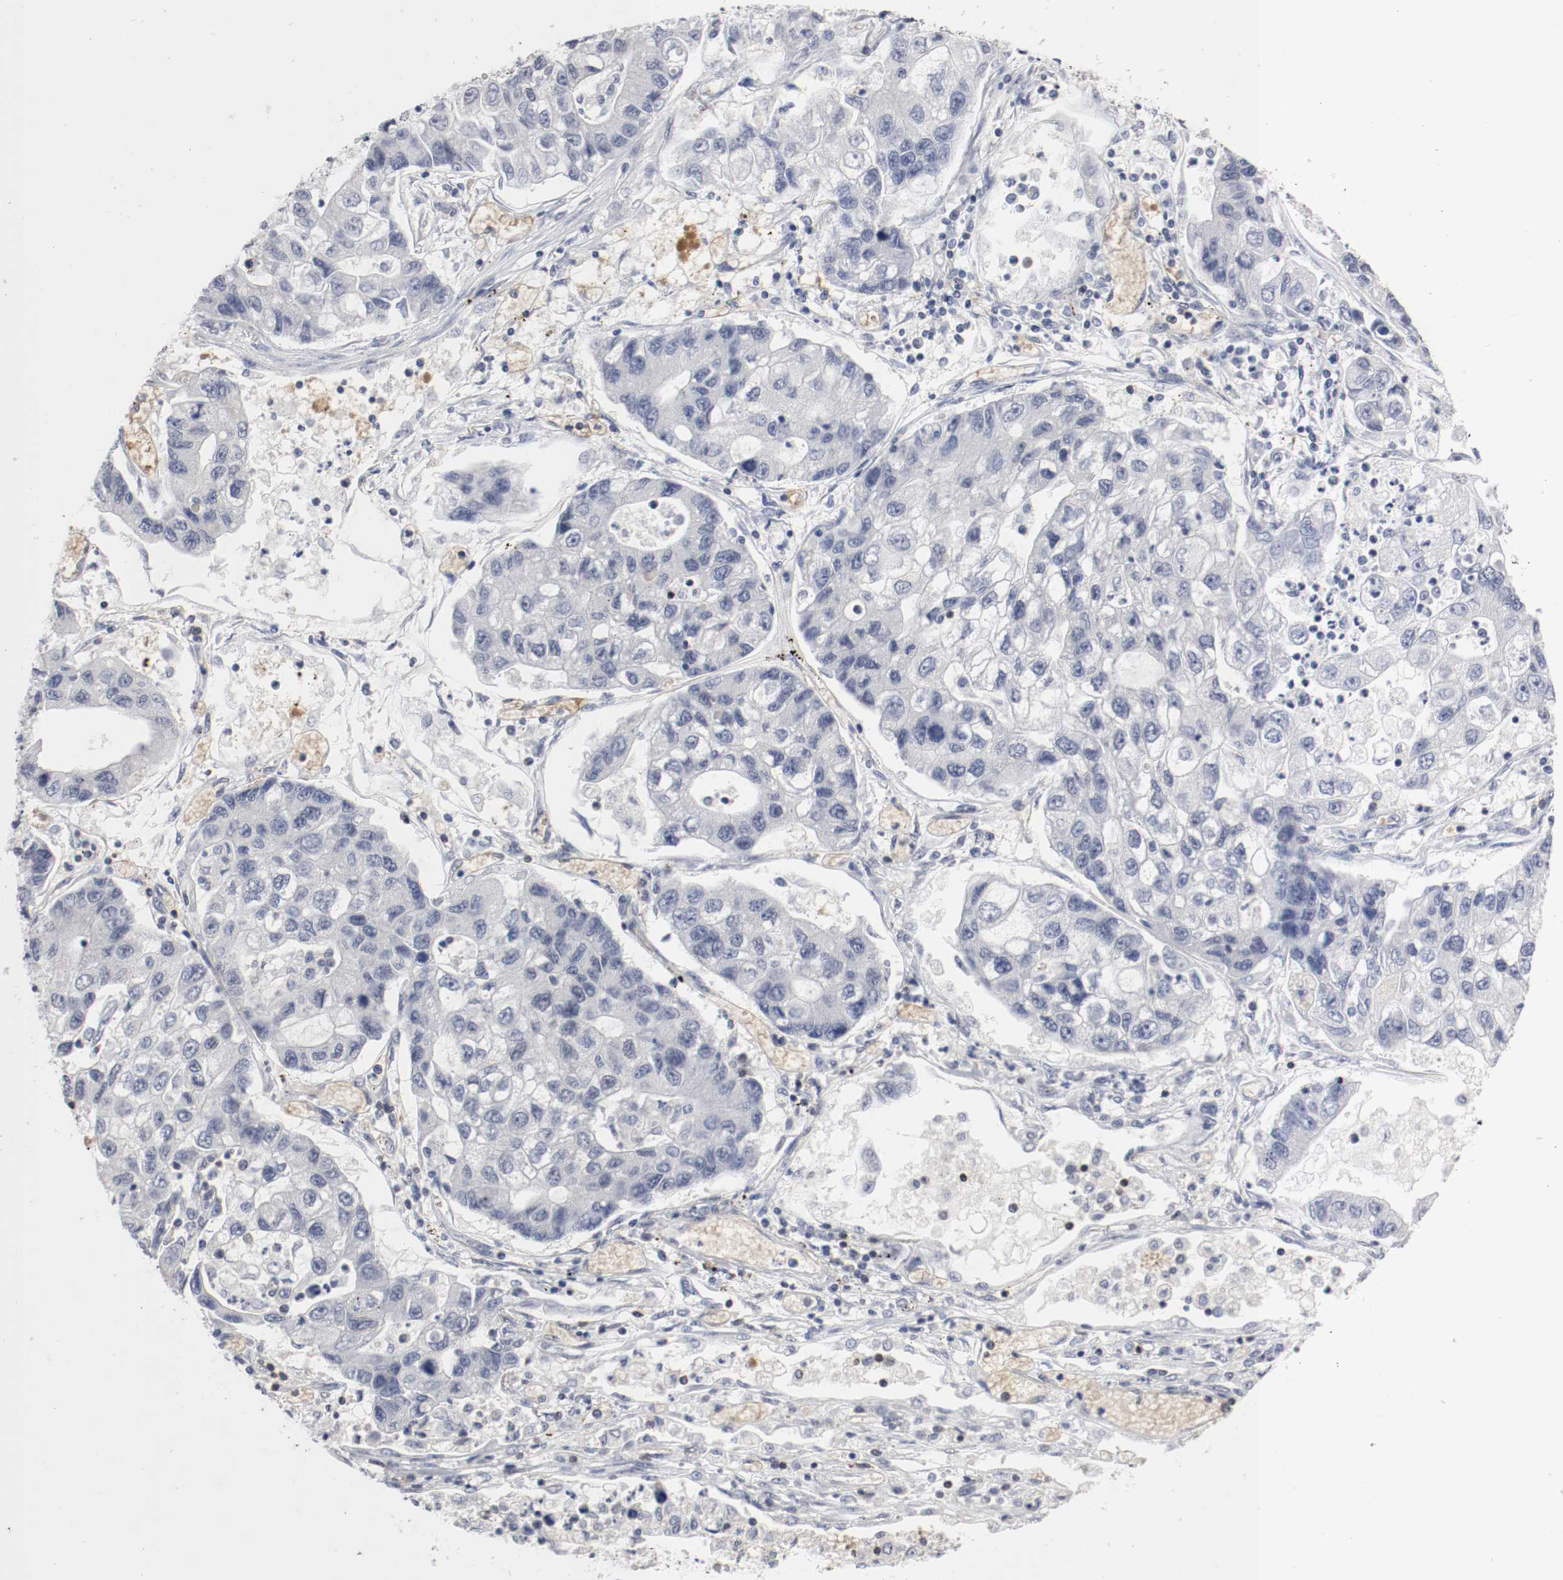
{"staining": {"intensity": "negative", "quantity": "none", "location": "none"}, "tissue": "lung cancer", "cell_type": "Tumor cells", "image_type": "cancer", "snomed": [{"axis": "morphology", "description": "Adenocarcinoma, NOS"}, {"axis": "topography", "description": "Lung"}], "caption": "Adenocarcinoma (lung) stained for a protein using immunohistochemistry displays no expression tumor cells.", "gene": "JUND", "patient": {"sex": "female", "age": 51}}